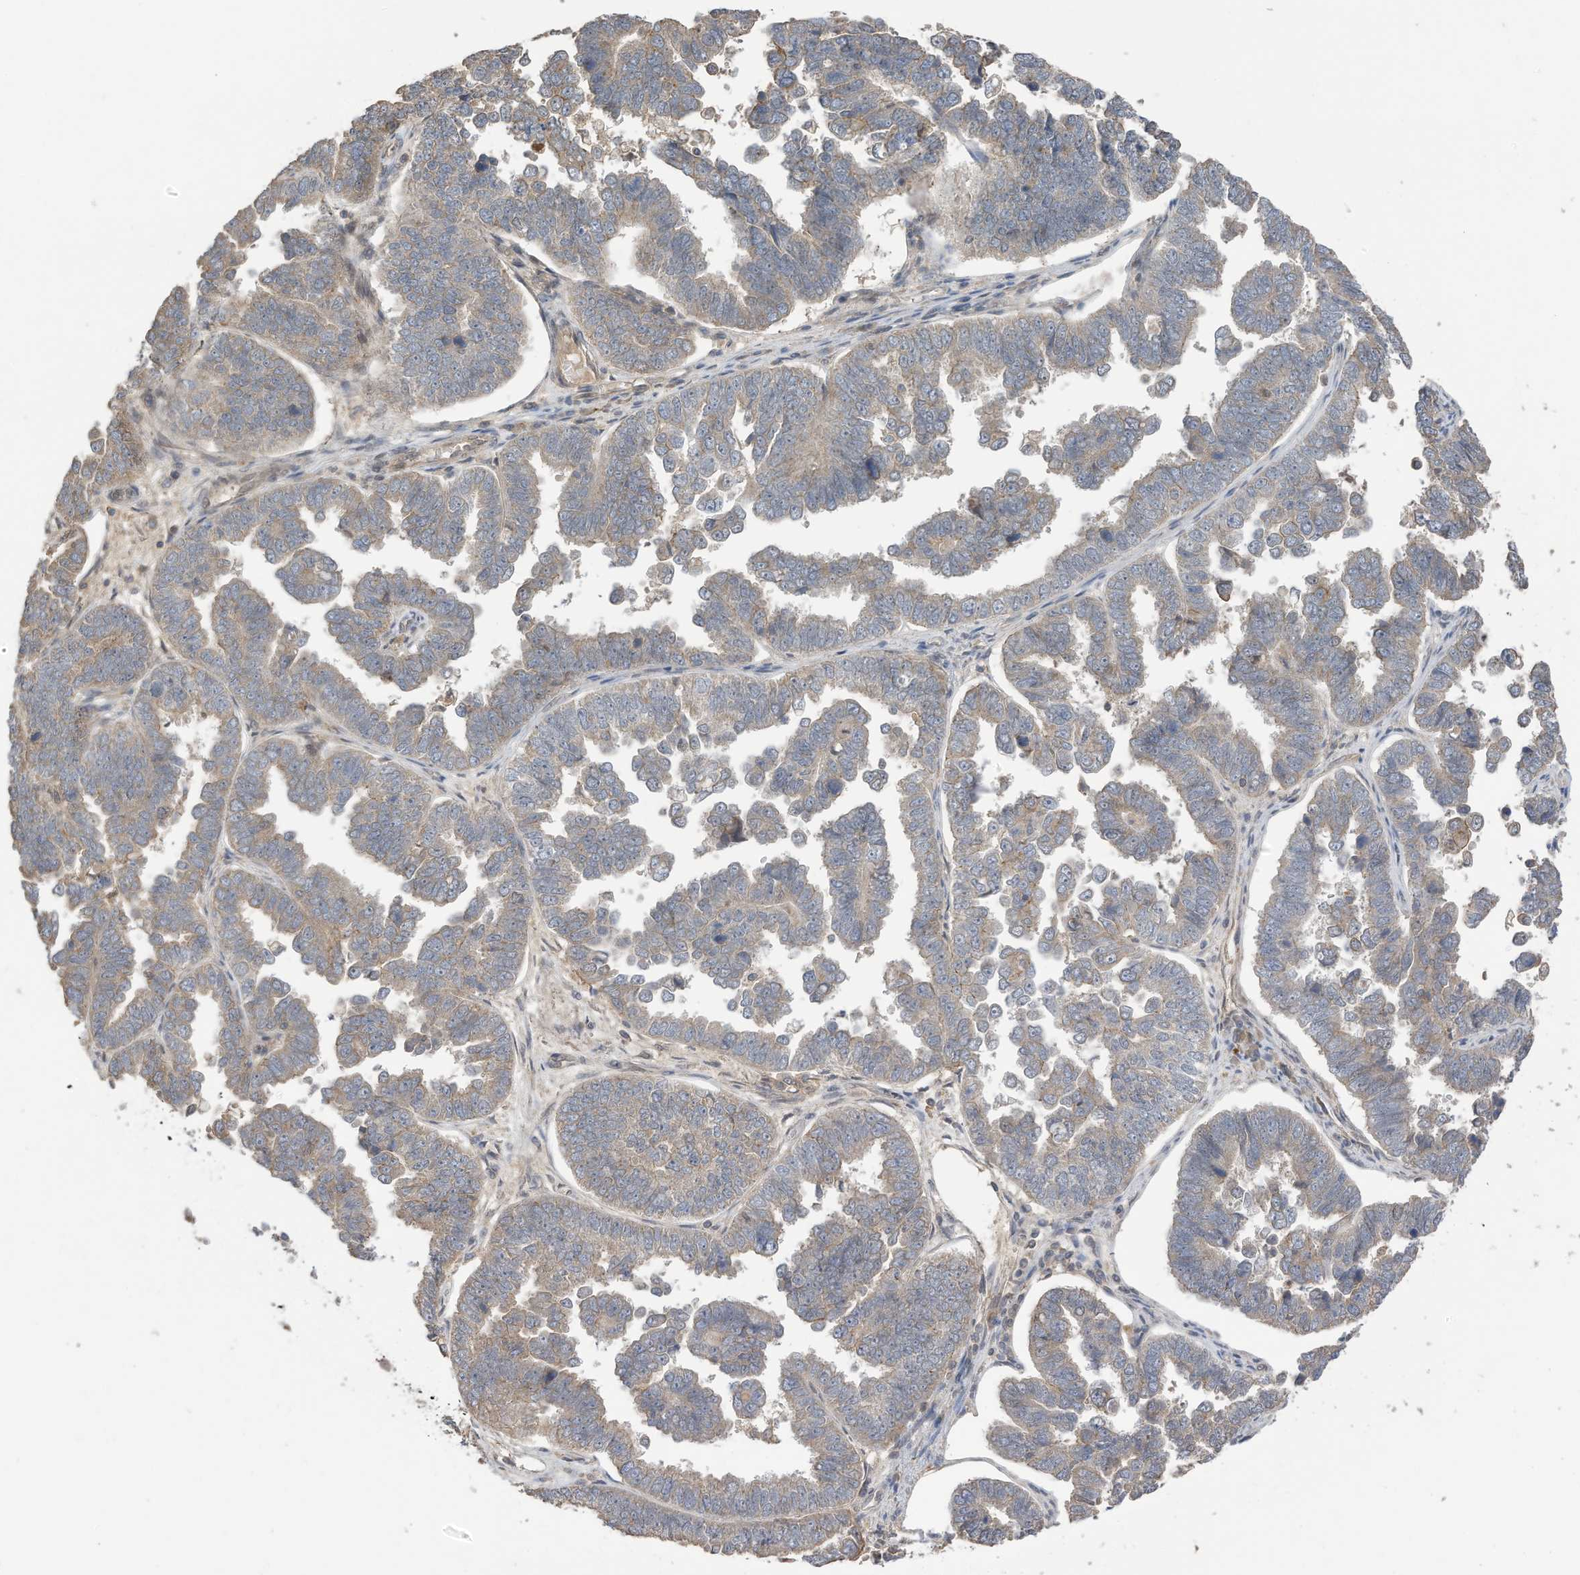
{"staining": {"intensity": "weak", "quantity": "25%-75%", "location": "cytoplasmic/membranous"}, "tissue": "endometrial cancer", "cell_type": "Tumor cells", "image_type": "cancer", "snomed": [{"axis": "morphology", "description": "Adenocarcinoma, NOS"}, {"axis": "topography", "description": "Endometrium"}], "caption": "Protein positivity by IHC exhibits weak cytoplasmic/membranous expression in about 25%-75% of tumor cells in endometrial adenocarcinoma.", "gene": "REC8", "patient": {"sex": "female", "age": 75}}